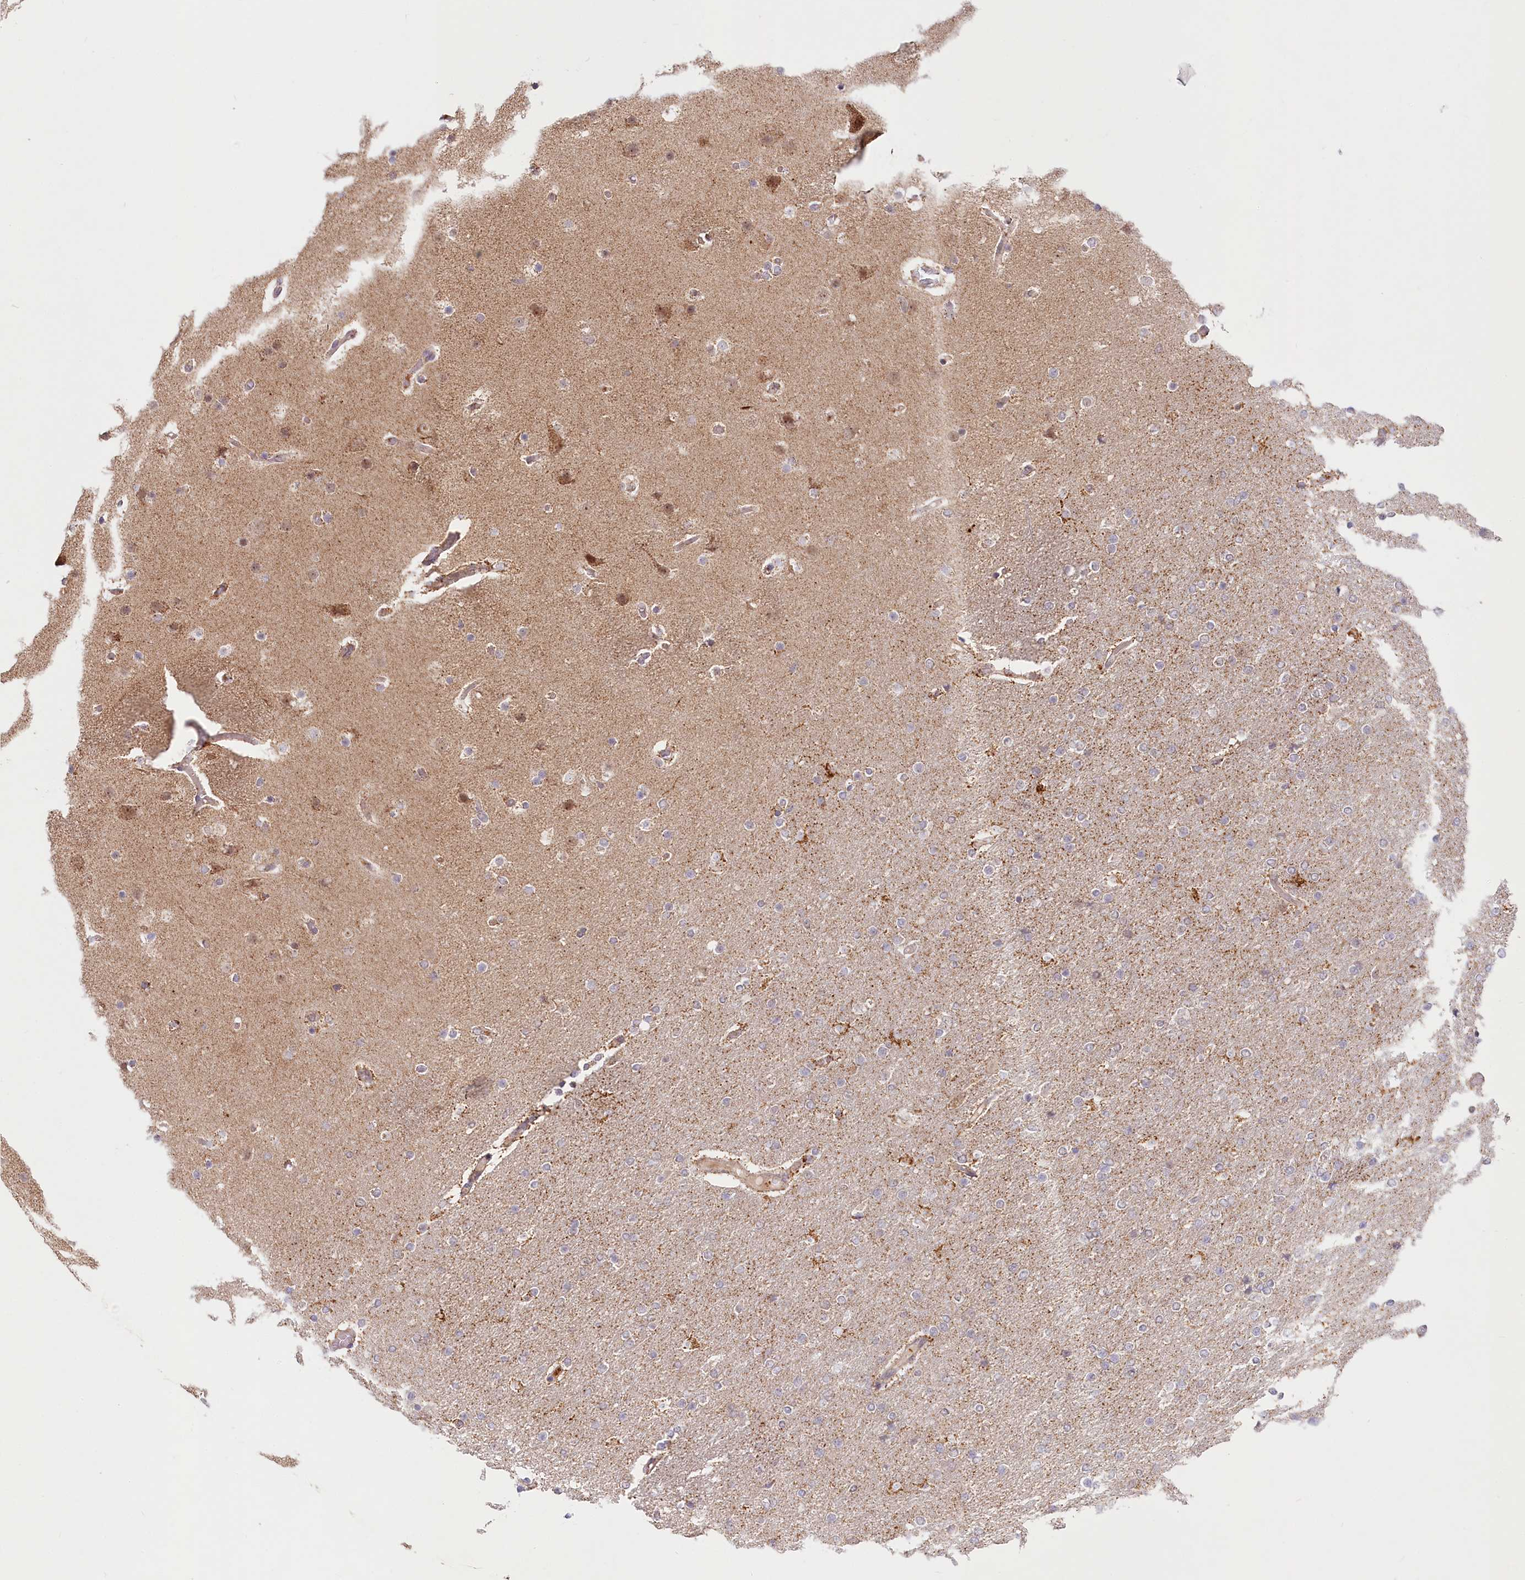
{"staining": {"intensity": "negative", "quantity": "none", "location": "none"}, "tissue": "glioma", "cell_type": "Tumor cells", "image_type": "cancer", "snomed": [{"axis": "morphology", "description": "Glioma, malignant, High grade"}, {"axis": "topography", "description": "Cerebral cortex"}], "caption": "Malignant glioma (high-grade) stained for a protein using IHC demonstrates no positivity tumor cells.", "gene": "RTN4IP1", "patient": {"sex": "female", "age": 36}}